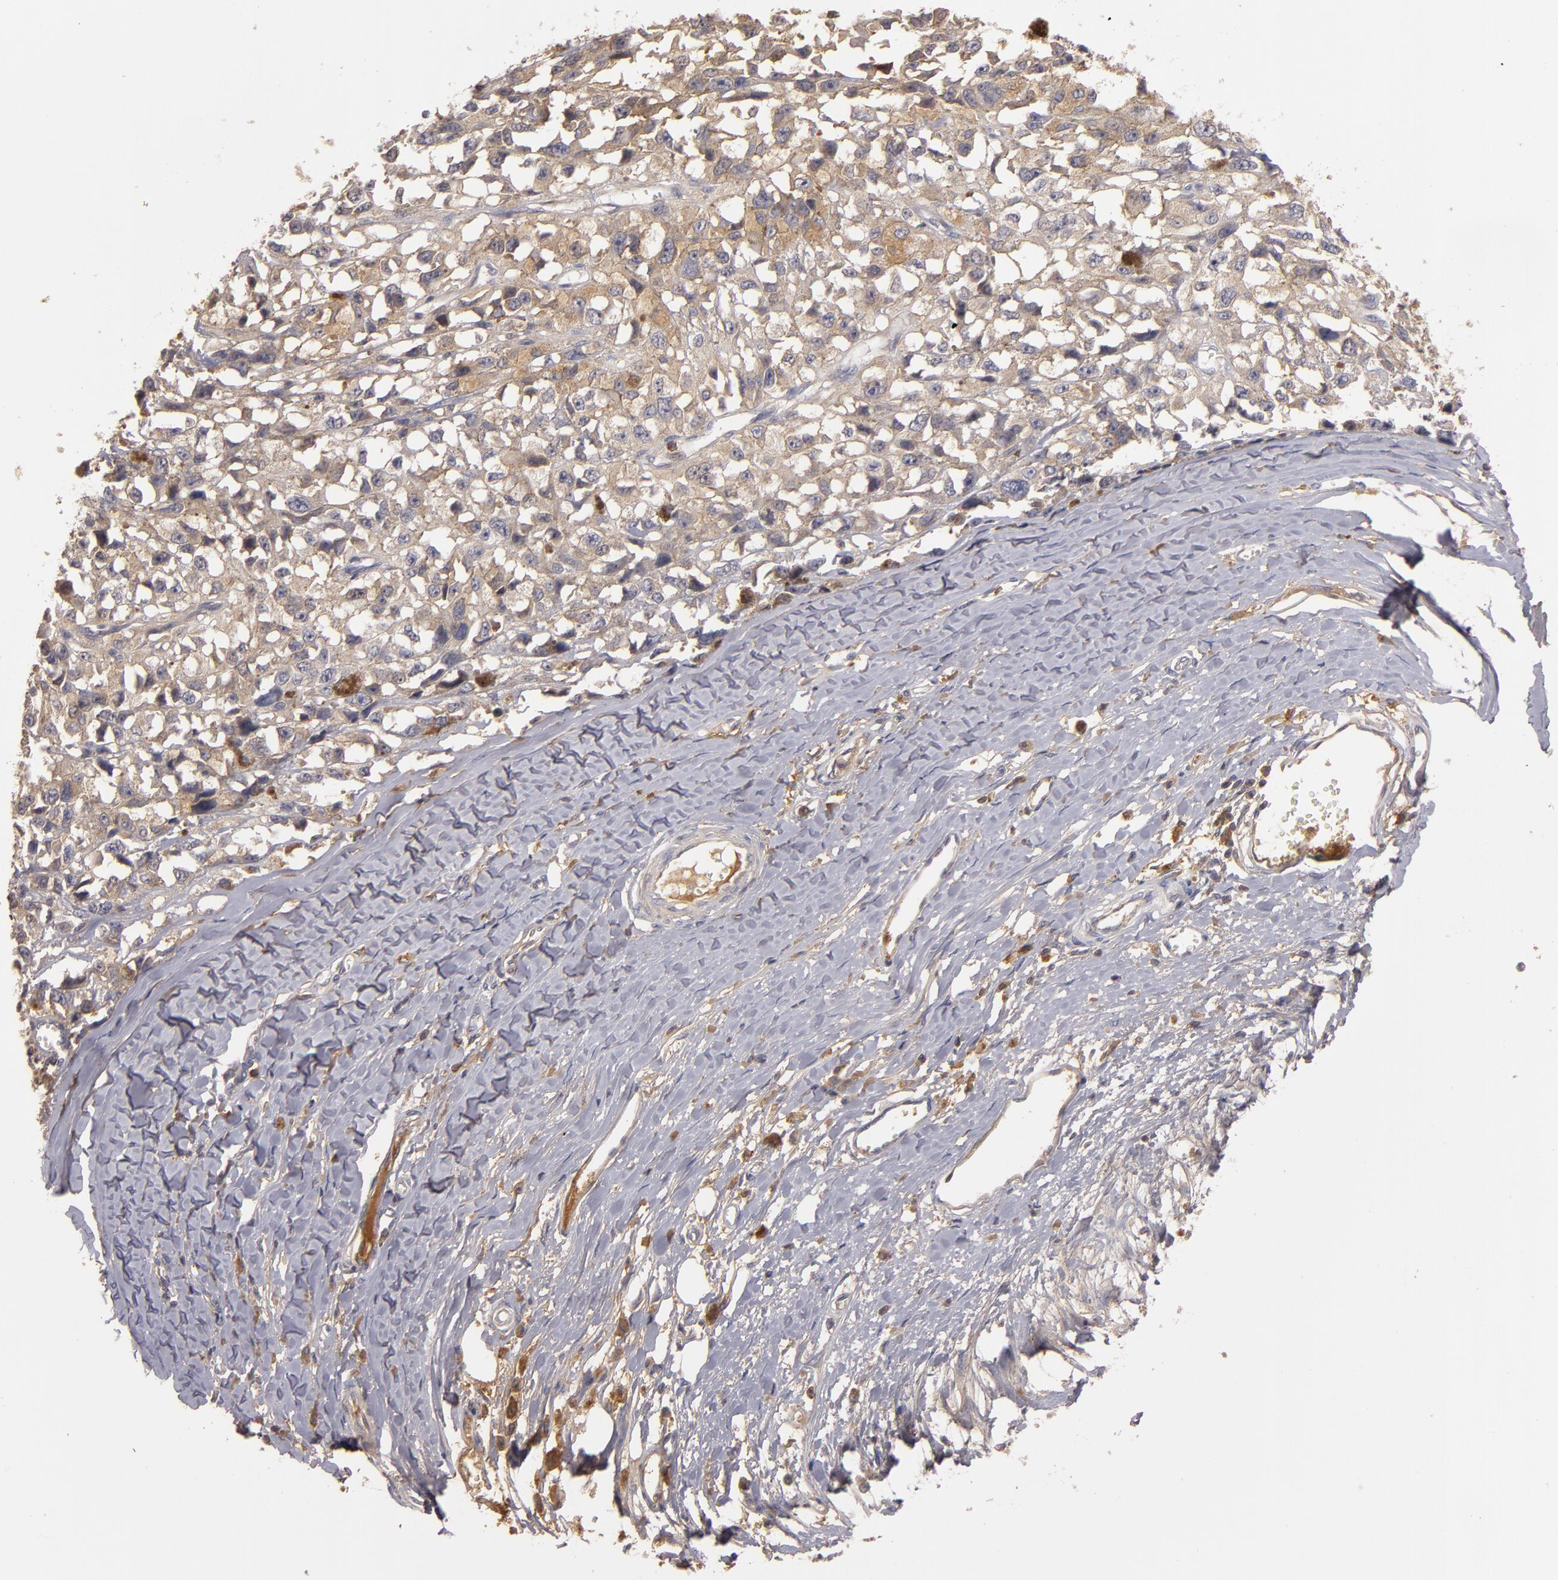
{"staining": {"intensity": "weak", "quantity": "<25%", "location": "cytoplasmic/membranous"}, "tissue": "melanoma", "cell_type": "Tumor cells", "image_type": "cancer", "snomed": [{"axis": "morphology", "description": "Malignant melanoma, Metastatic site"}, {"axis": "topography", "description": "Lymph node"}], "caption": "High magnification brightfield microscopy of melanoma stained with DAB (brown) and counterstained with hematoxylin (blue): tumor cells show no significant positivity.", "gene": "MBL2", "patient": {"sex": "male", "age": 59}}